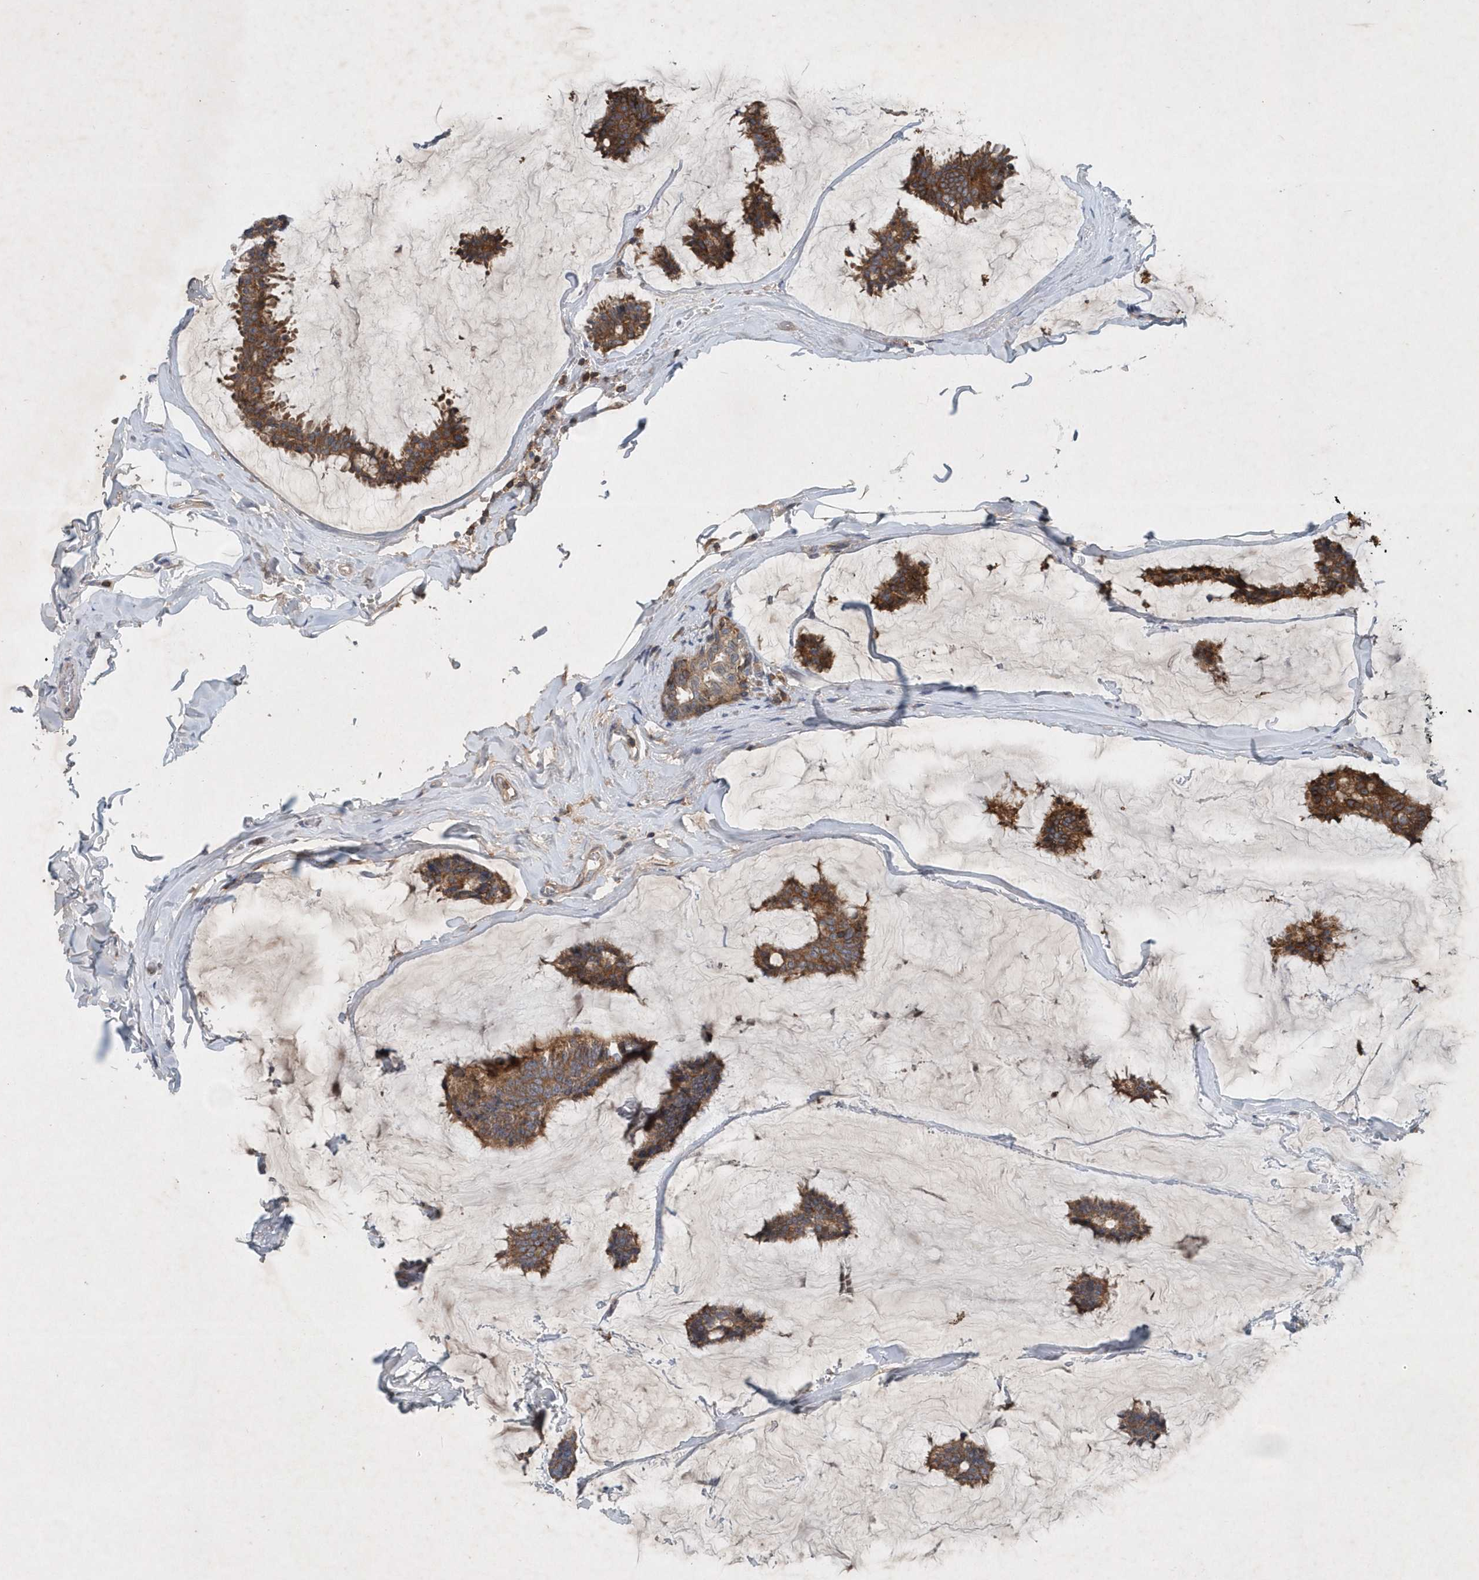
{"staining": {"intensity": "strong", "quantity": ">75%", "location": "cytoplasmic/membranous"}, "tissue": "breast cancer", "cell_type": "Tumor cells", "image_type": "cancer", "snomed": [{"axis": "morphology", "description": "Duct carcinoma"}, {"axis": "topography", "description": "Breast"}], "caption": "Strong cytoplasmic/membranous positivity is present in about >75% of tumor cells in breast invasive ductal carcinoma.", "gene": "P2RY10", "patient": {"sex": "female", "age": 93}}